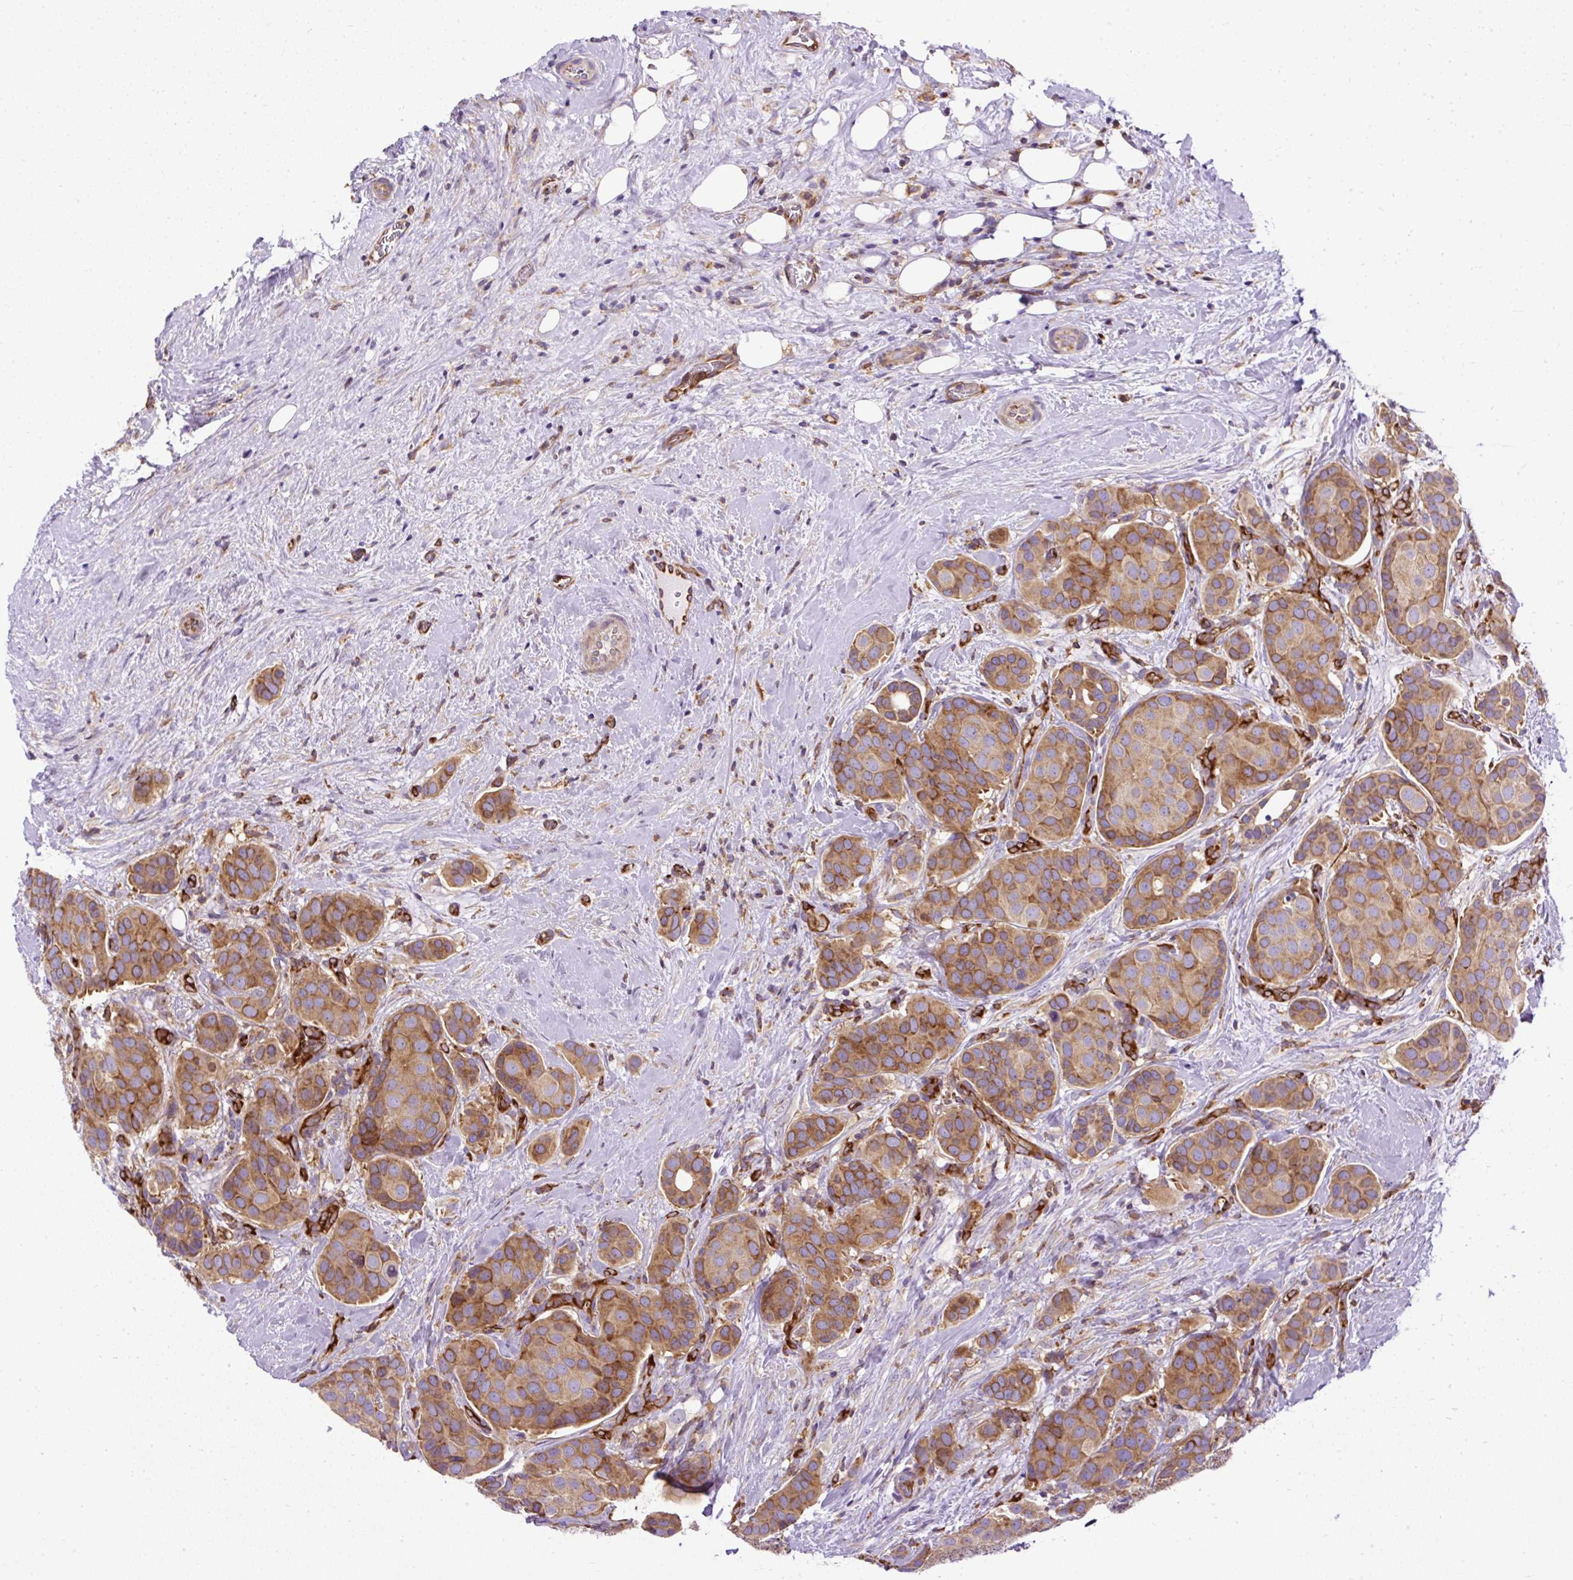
{"staining": {"intensity": "moderate", "quantity": ">75%", "location": "cytoplasmic/membranous"}, "tissue": "breast cancer", "cell_type": "Tumor cells", "image_type": "cancer", "snomed": [{"axis": "morphology", "description": "Duct carcinoma"}, {"axis": "topography", "description": "Breast"}], "caption": "Intraductal carcinoma (breast) tissue shows moderate cytoplasmic/membranous staining in approximately >75% of tumor cells, visualized by immunohistochemistry.", "gene": "MAP1S", "patient": {"sex": "female", "age": 70}}